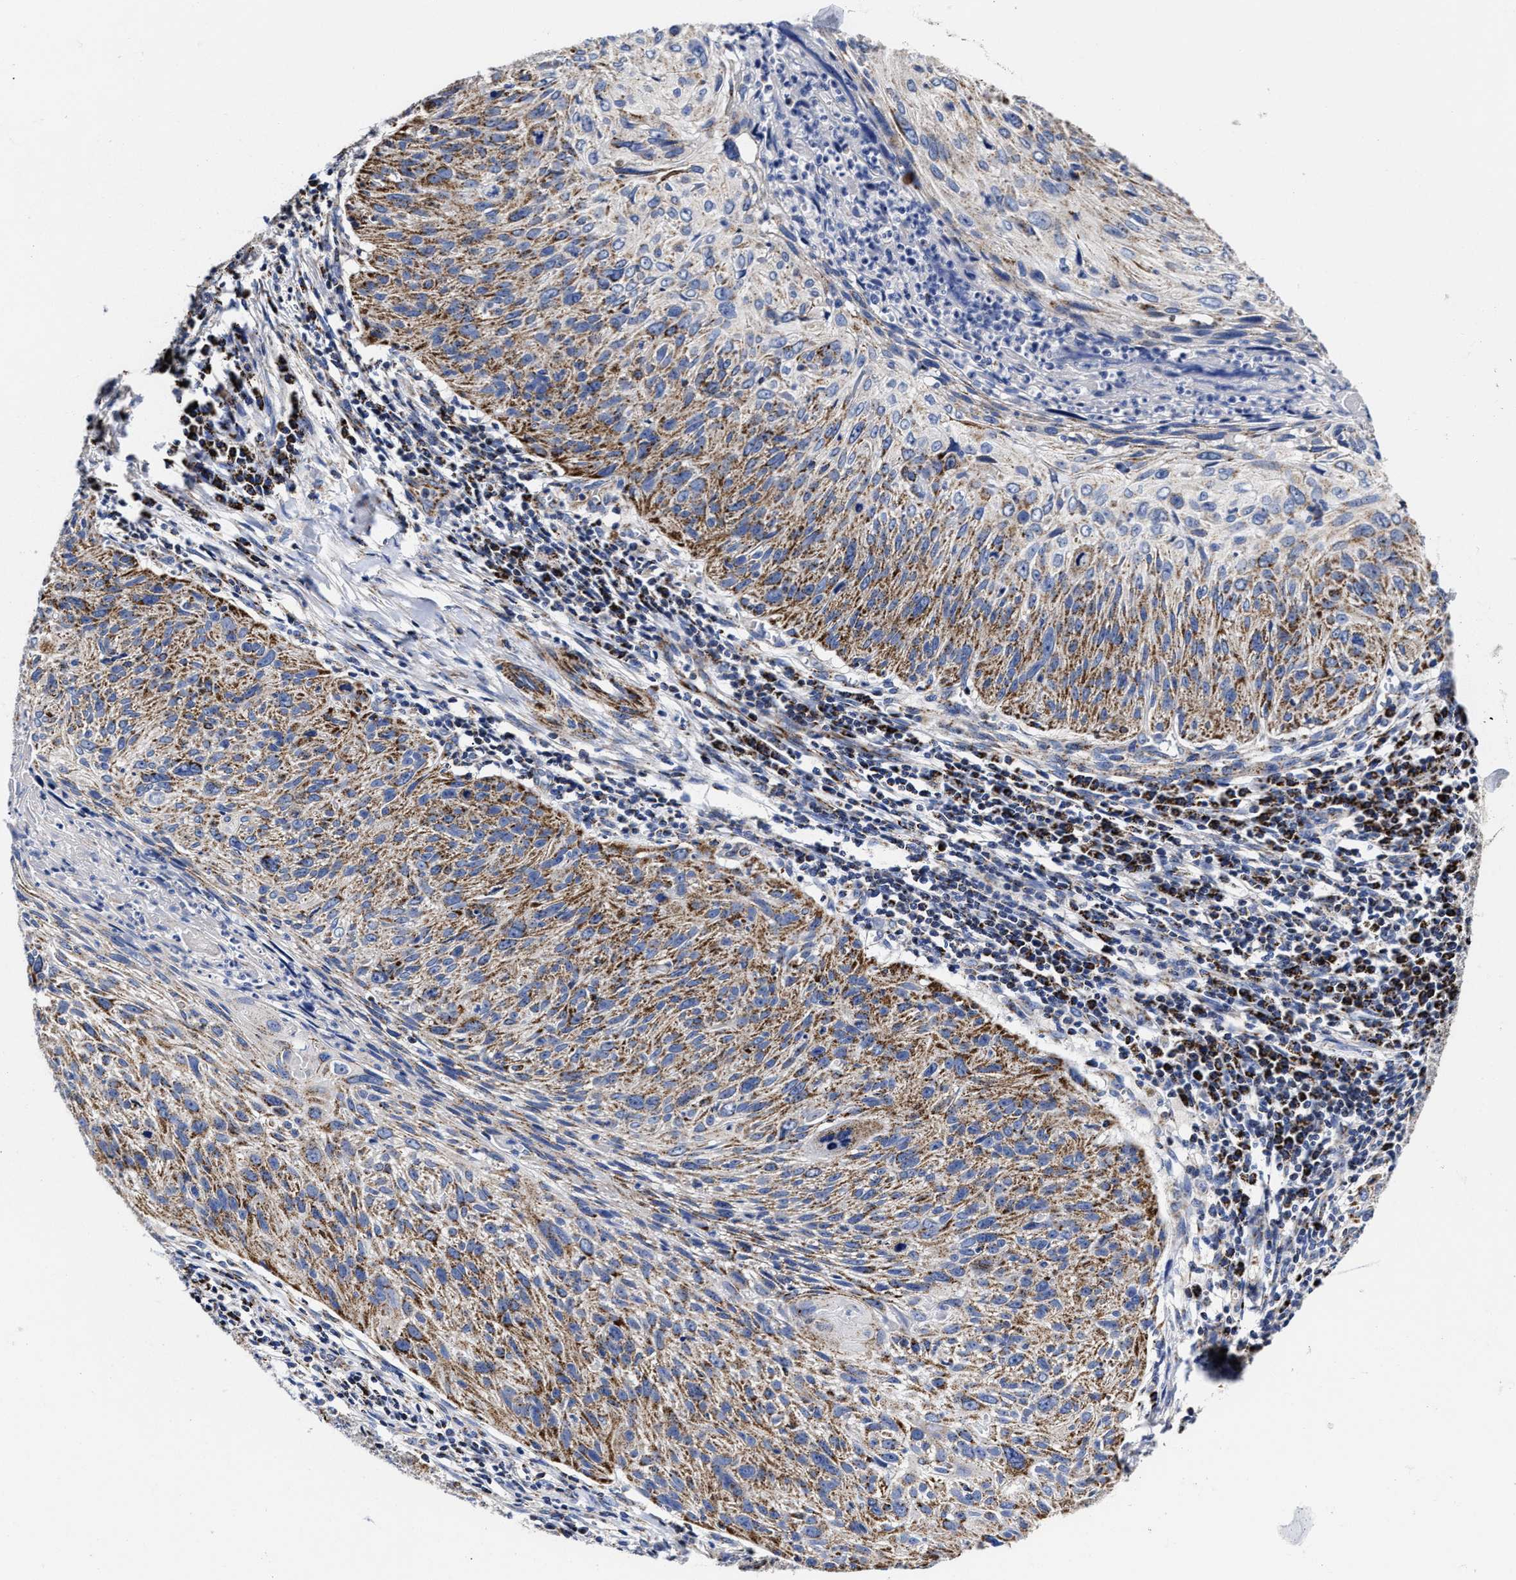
{"staining": {"intensity": "moderate", "quantity": ">75%", "location": "cytoplasmic/membranous"}, "tissue": "cervical cancer", "cell_type": "Tumor cells", "image_type": "cancer", "snomed": [{"axis": "morphology", "description": "Squamous cell carcinoma, NOS"}, {"axis": "topography", "description": "Cervix"}], "caption": "A histopathology image showing moderate cytoplasmic/membranous positivity in approximately >75% of tumor cells in cervical cancer (squamous cell carcinoma), as visualized by brown immunohistochemical staining.", "gene": "HINT2", "patient": {"sex": "female", "age": 51}}